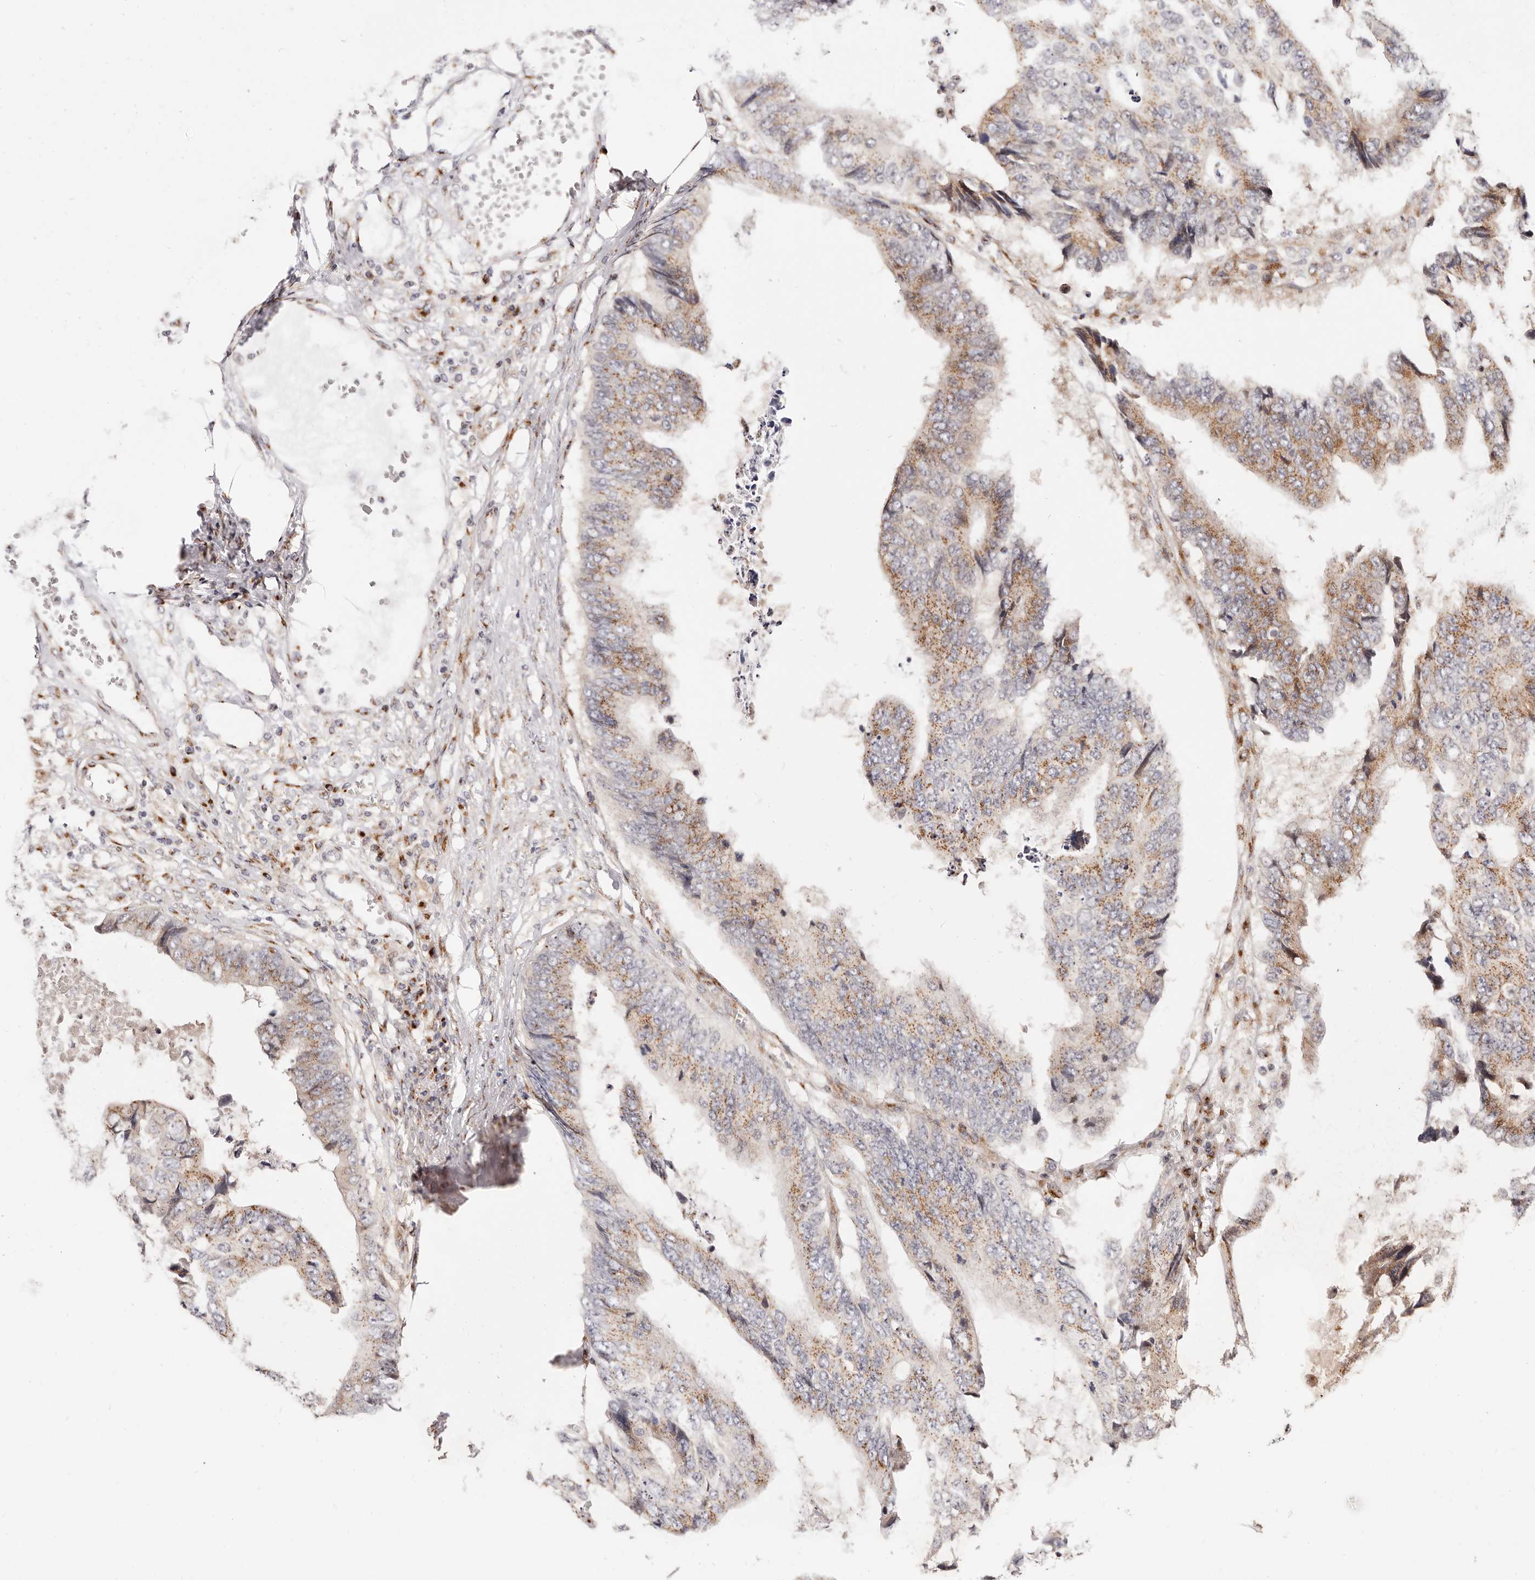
{"staining": {"intensity": "moderate", "quantity": "25%-75%", "location": "cytoplasmic/membranous"}, "tissue": "colorectal cancer", "cell_type": "Tumor cells", "image_type": "cancer", "snomed": [{"axis": "morphology", "description": "Adenocarcinoma, NOS"}, {"axis": "topography", "description": "Rectum"}], "caption": "A high-resolution photomicrograph shows immunohistochemistry staining of adenocarcinoma (colorectal), which shows moderate cytoplasmic/membranous staining in about 25%-75% of tumor cells.", "gene": "MAPK6", "patient": {"sex": "male", "age": 84}}